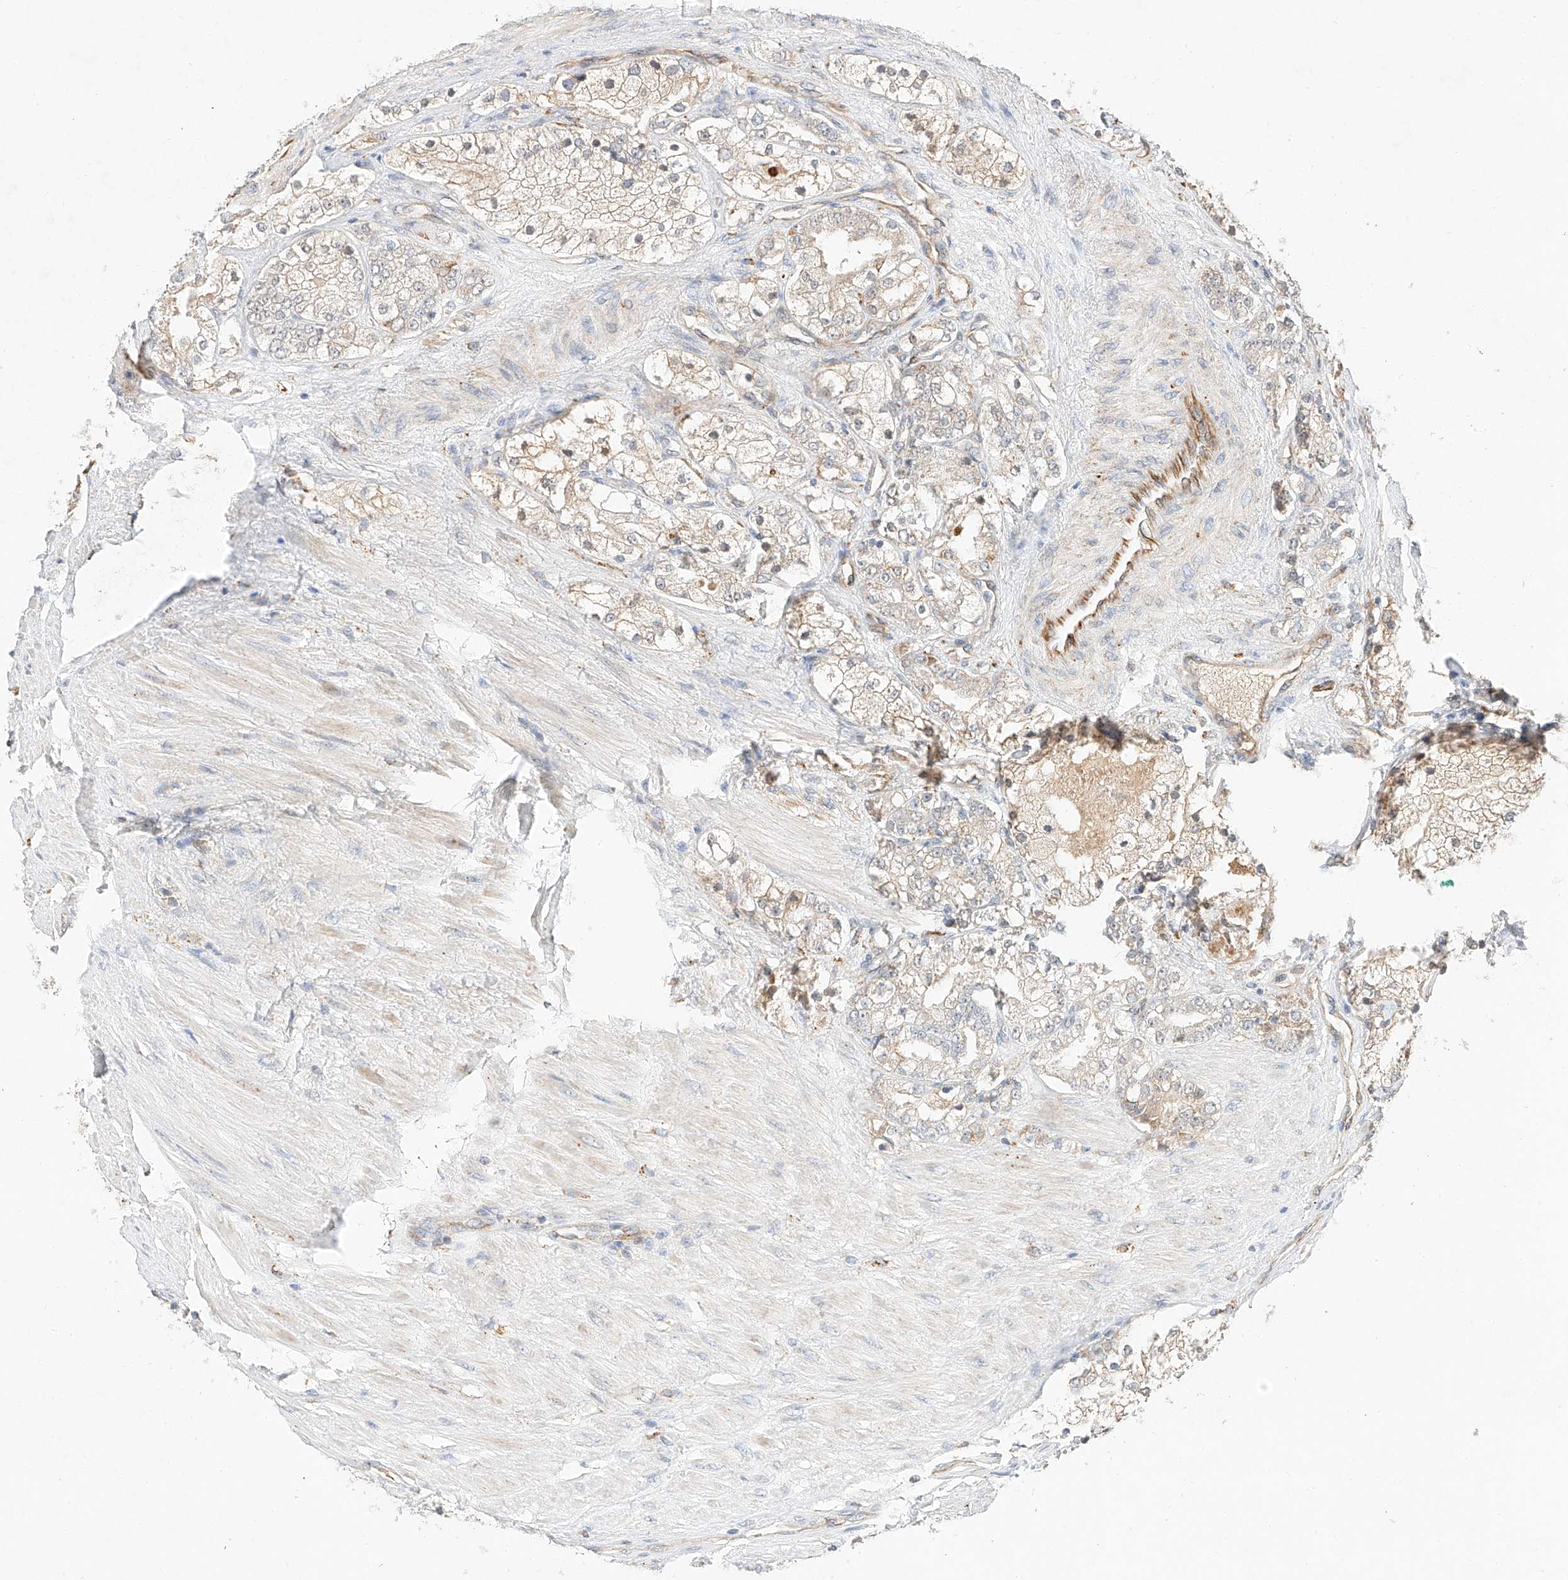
{"staining": {"intensity": "negative", "quantity": "none", "location": "none"}, "tissue": "prostate cancer", "cell_type": "Tumor cells", "image_type": "cancer", "snomed": [{"axis": "morphology", "description": "Adenocarcinoma, High grade"}, {"axis": "topography", "description": "Prostate"}], "caption": "Human prostate cancer (high-grade adenocarcinoma) stained for a protein using IHC displays no staining in tumor cells.", "gene": "SUSD6", "patient": {"sex": "male", "age": 50}}